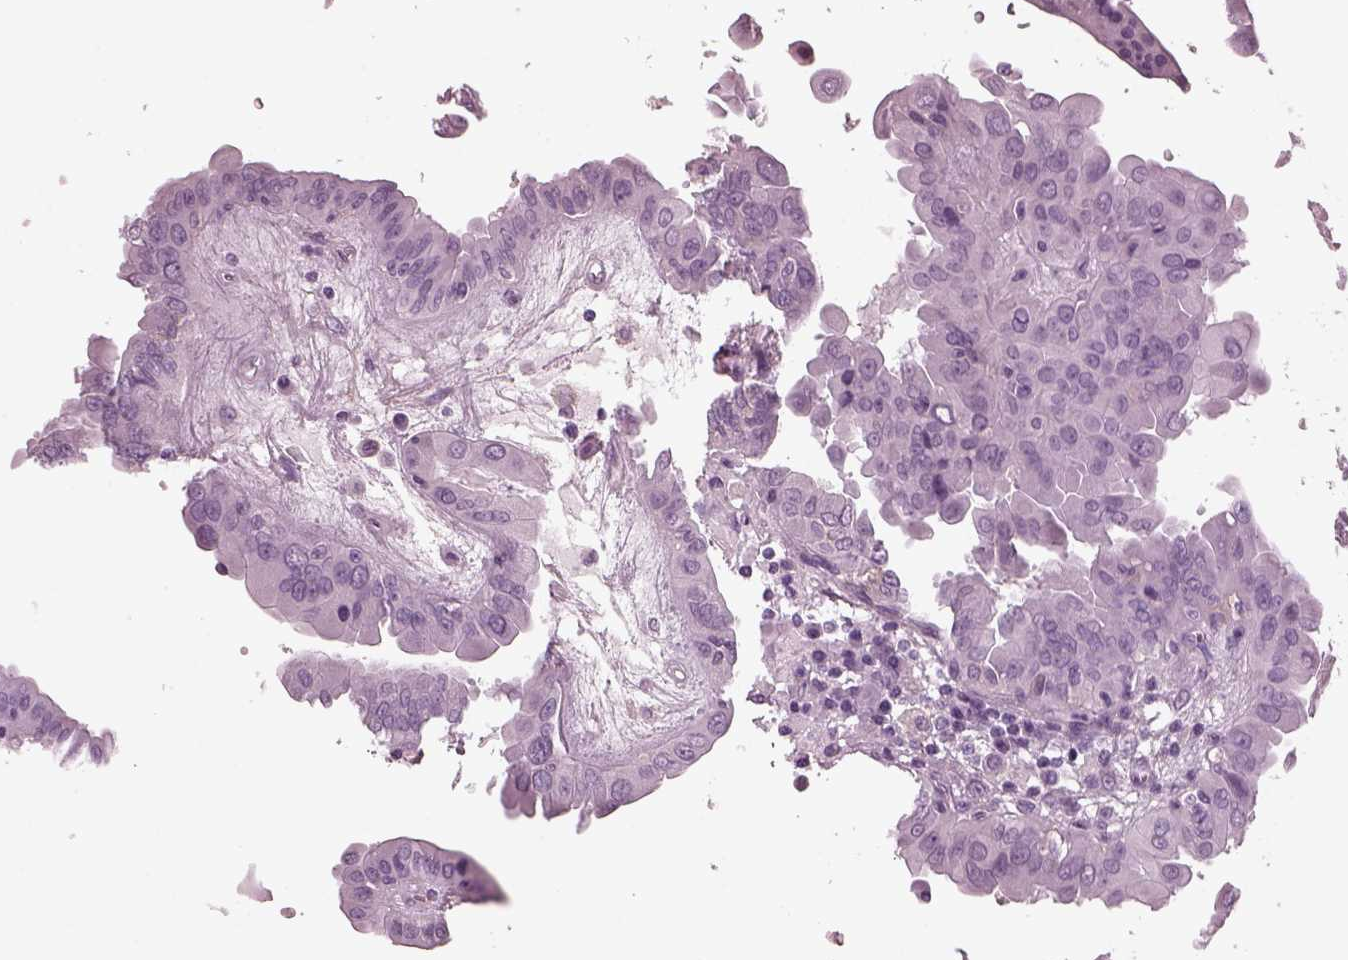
{"staining": {"intensity": "negative", "quantity": "none", "location": "none"}, "tissue": "thyroid cancer", "cell_type": "Tumor cells", "image_type": "cancer", "snomed": [{"axis": "morphology", "description": "Papillary adenocarcinoma, NOS"}, {"axis": "topography", "description": "Thyroid gland"}], "caption": "IHC histopathology image of neoplastic tissue: thyroid cancer (papillary adenocarcinoma) stained with DAB shows no significant protein staining in tumor cells.", "gene": "CGA", "patient": {"sex": "female", "age": 37}}